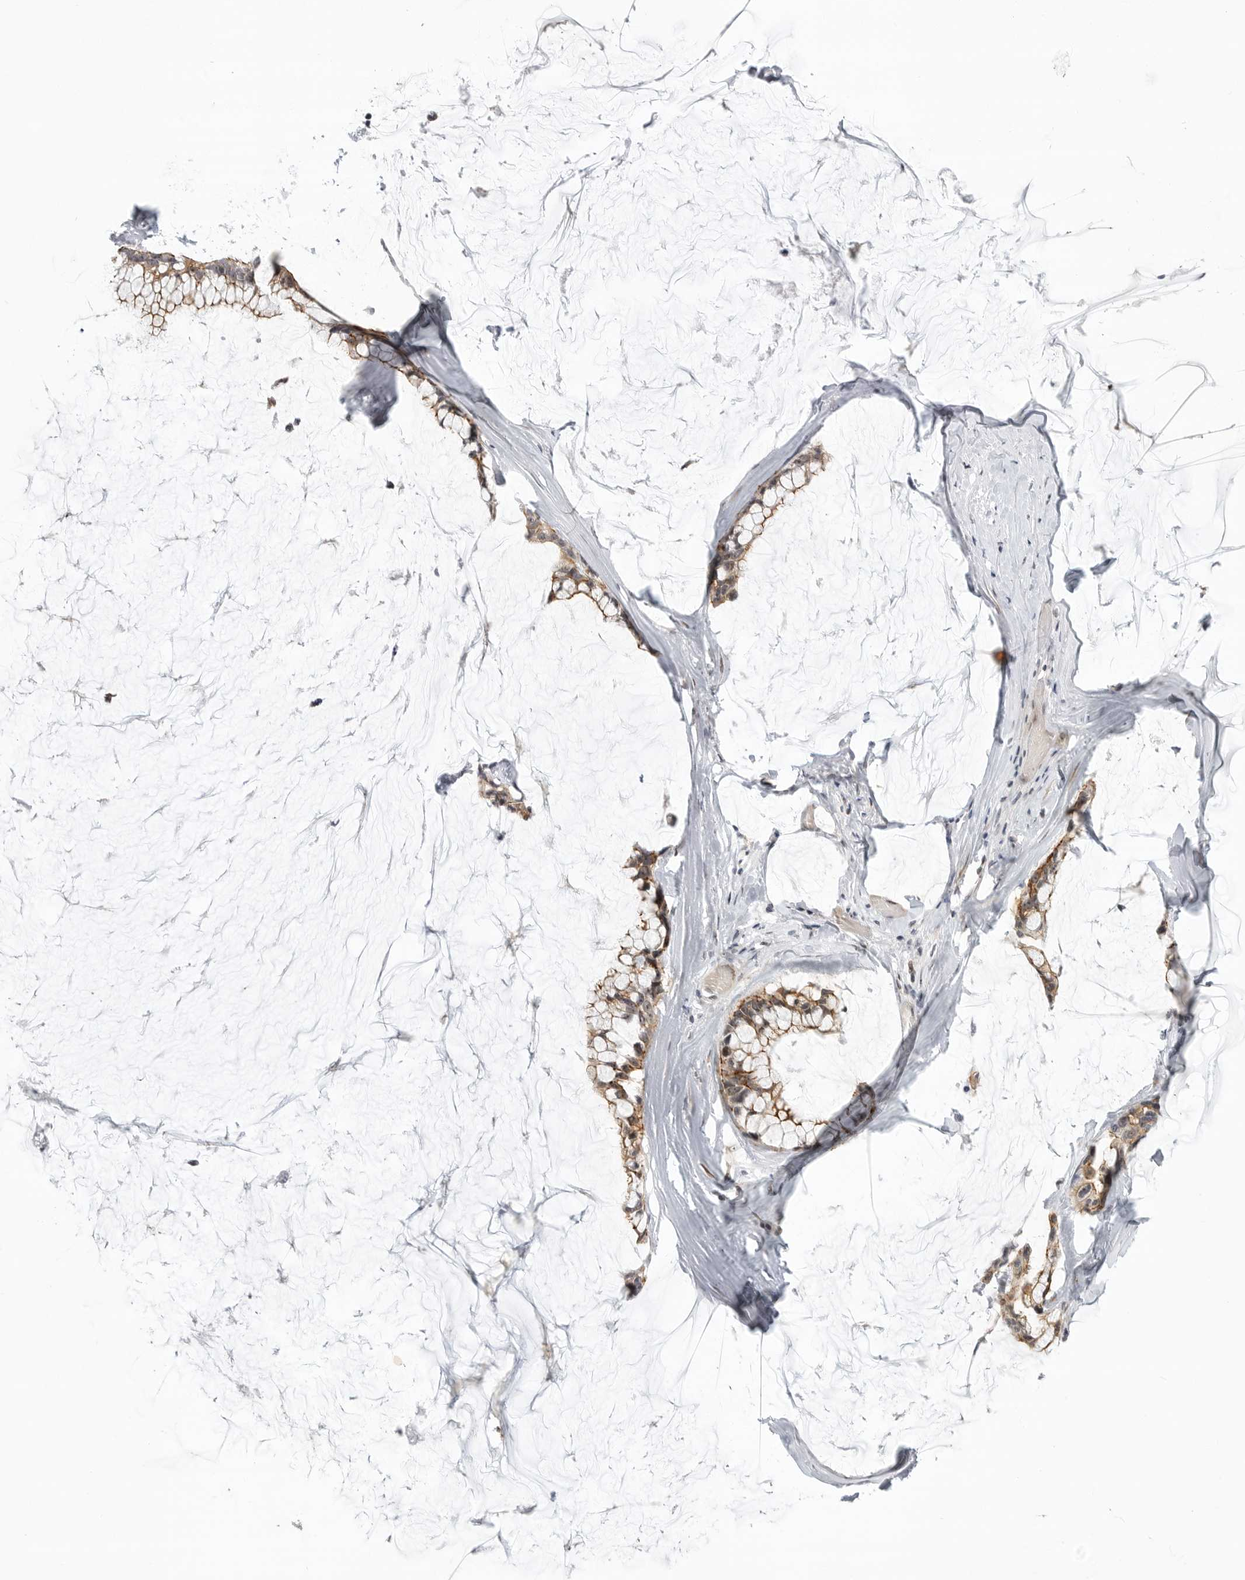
{"staining": {"intensity": "moderate", "quantity": ">75%", "location": "cytoplasmic/membranous"}, "tissue": "ovarian cancer", "cell_type": "Tumor cells", "image_type": "cancer", "snomed": [{"axis": "morphology", "description": "Cystadenocarcinoma, mucinous, NOS"}, {"axis": "topography", "description": "Ovary"}], "caption": "Immunohistochemical staining of ovarian cancer (mucinous cystadenocarcinoma) displays medium levels of moderate cytoplasmic/membranous protein expression in about >75% of tumor cells.", "gene": "CEP295NL", "patient": {"sex": "female", "age": 39}}